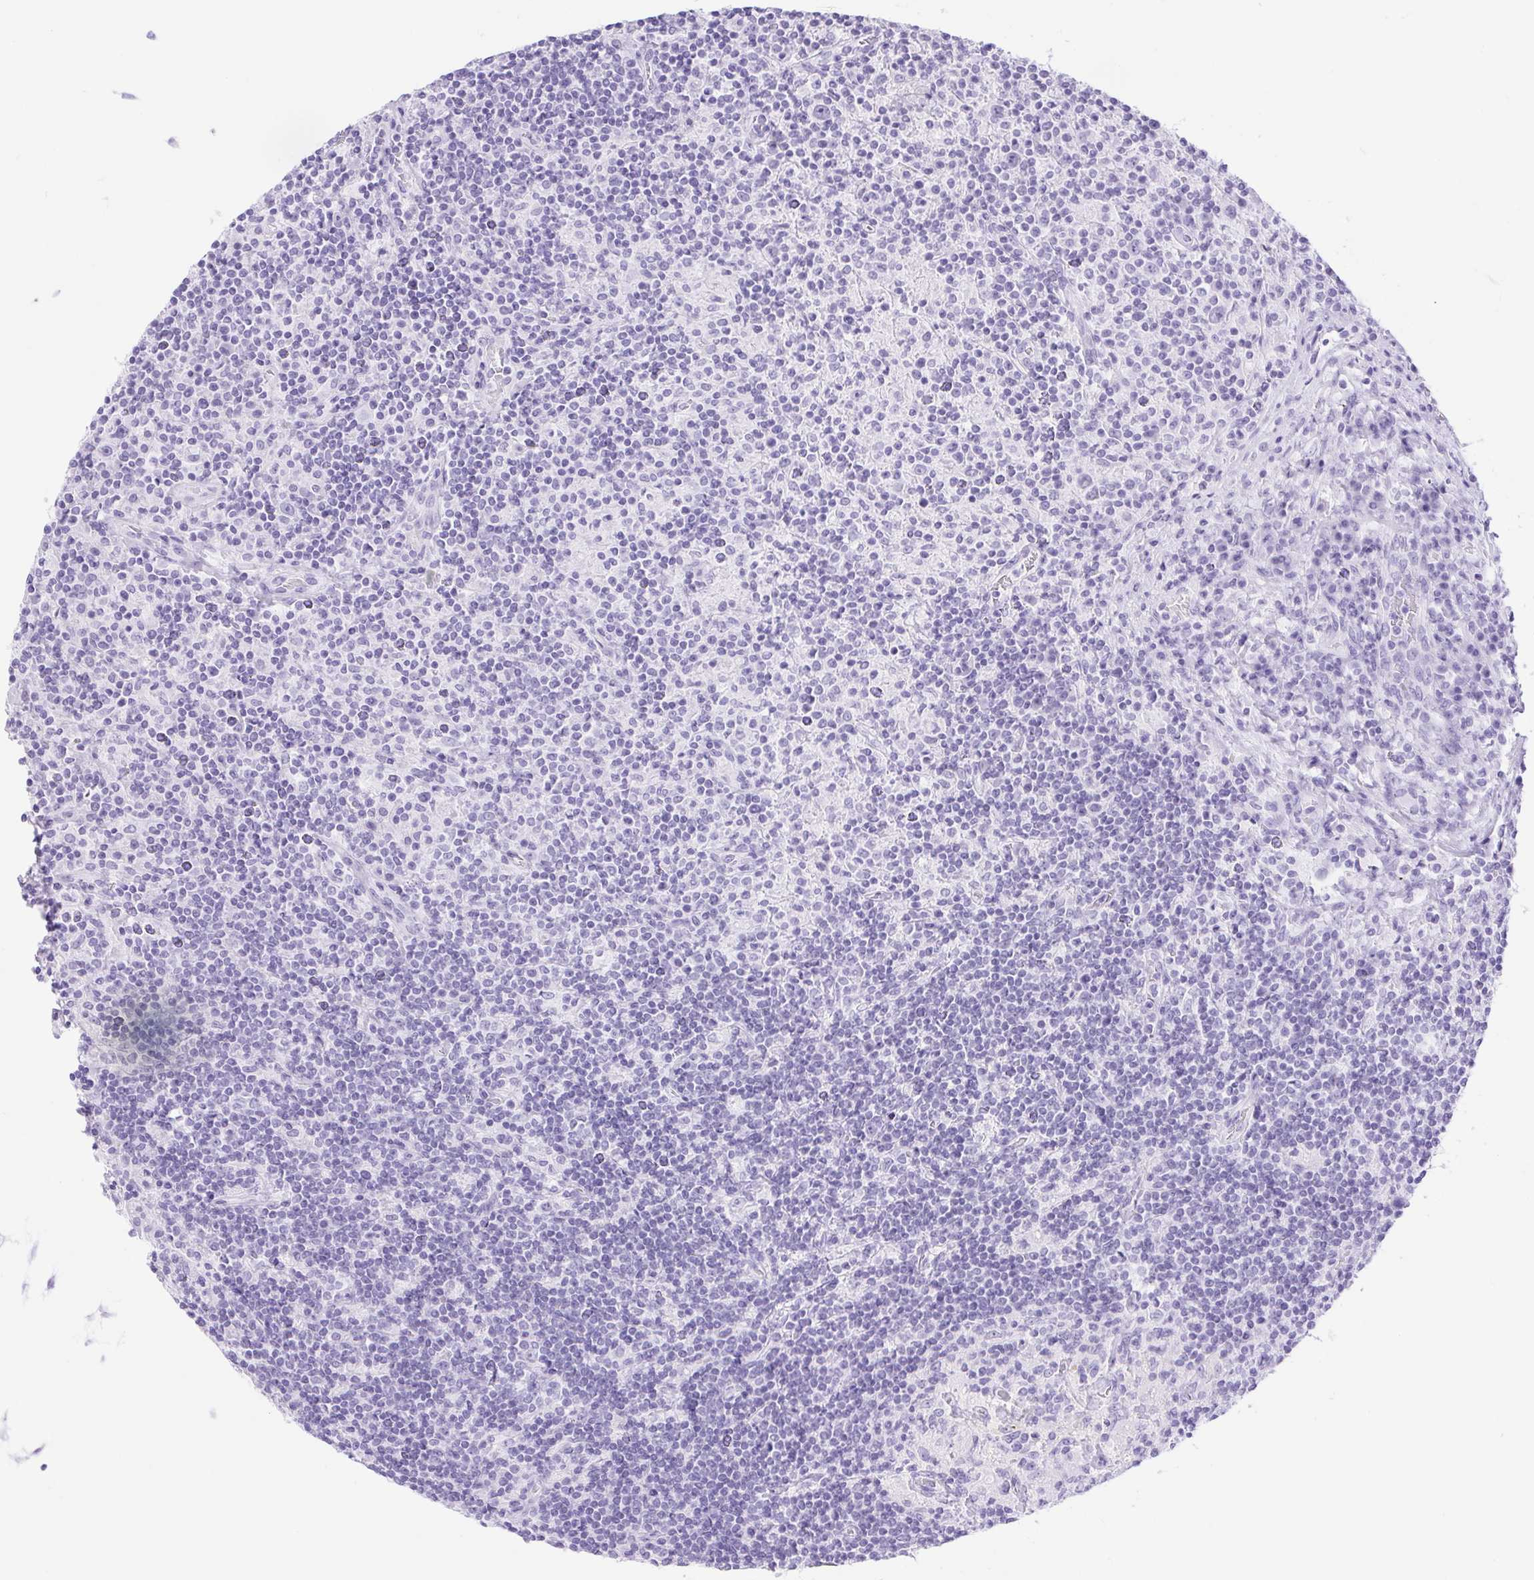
{"staining": {"intensity": "negative", "quantity": "none", "location": "none"}, "tissue": "lymphoma", "cell_type": "Tumor cells", "image_type": "cancer", "snomed": [{"axis": "morphology", "description": "Hodgkin's disease, NOS"}, {"axis": "topography", "description": "Lymph node"}], "caption": "DAB (3,3'-diaminobenzidine) immunohistochemical staining of lymphoma exhibits no significant positivity in tumor cells.", "gene": "ERP27", "patient": {"sex": "male", "age": 70}}